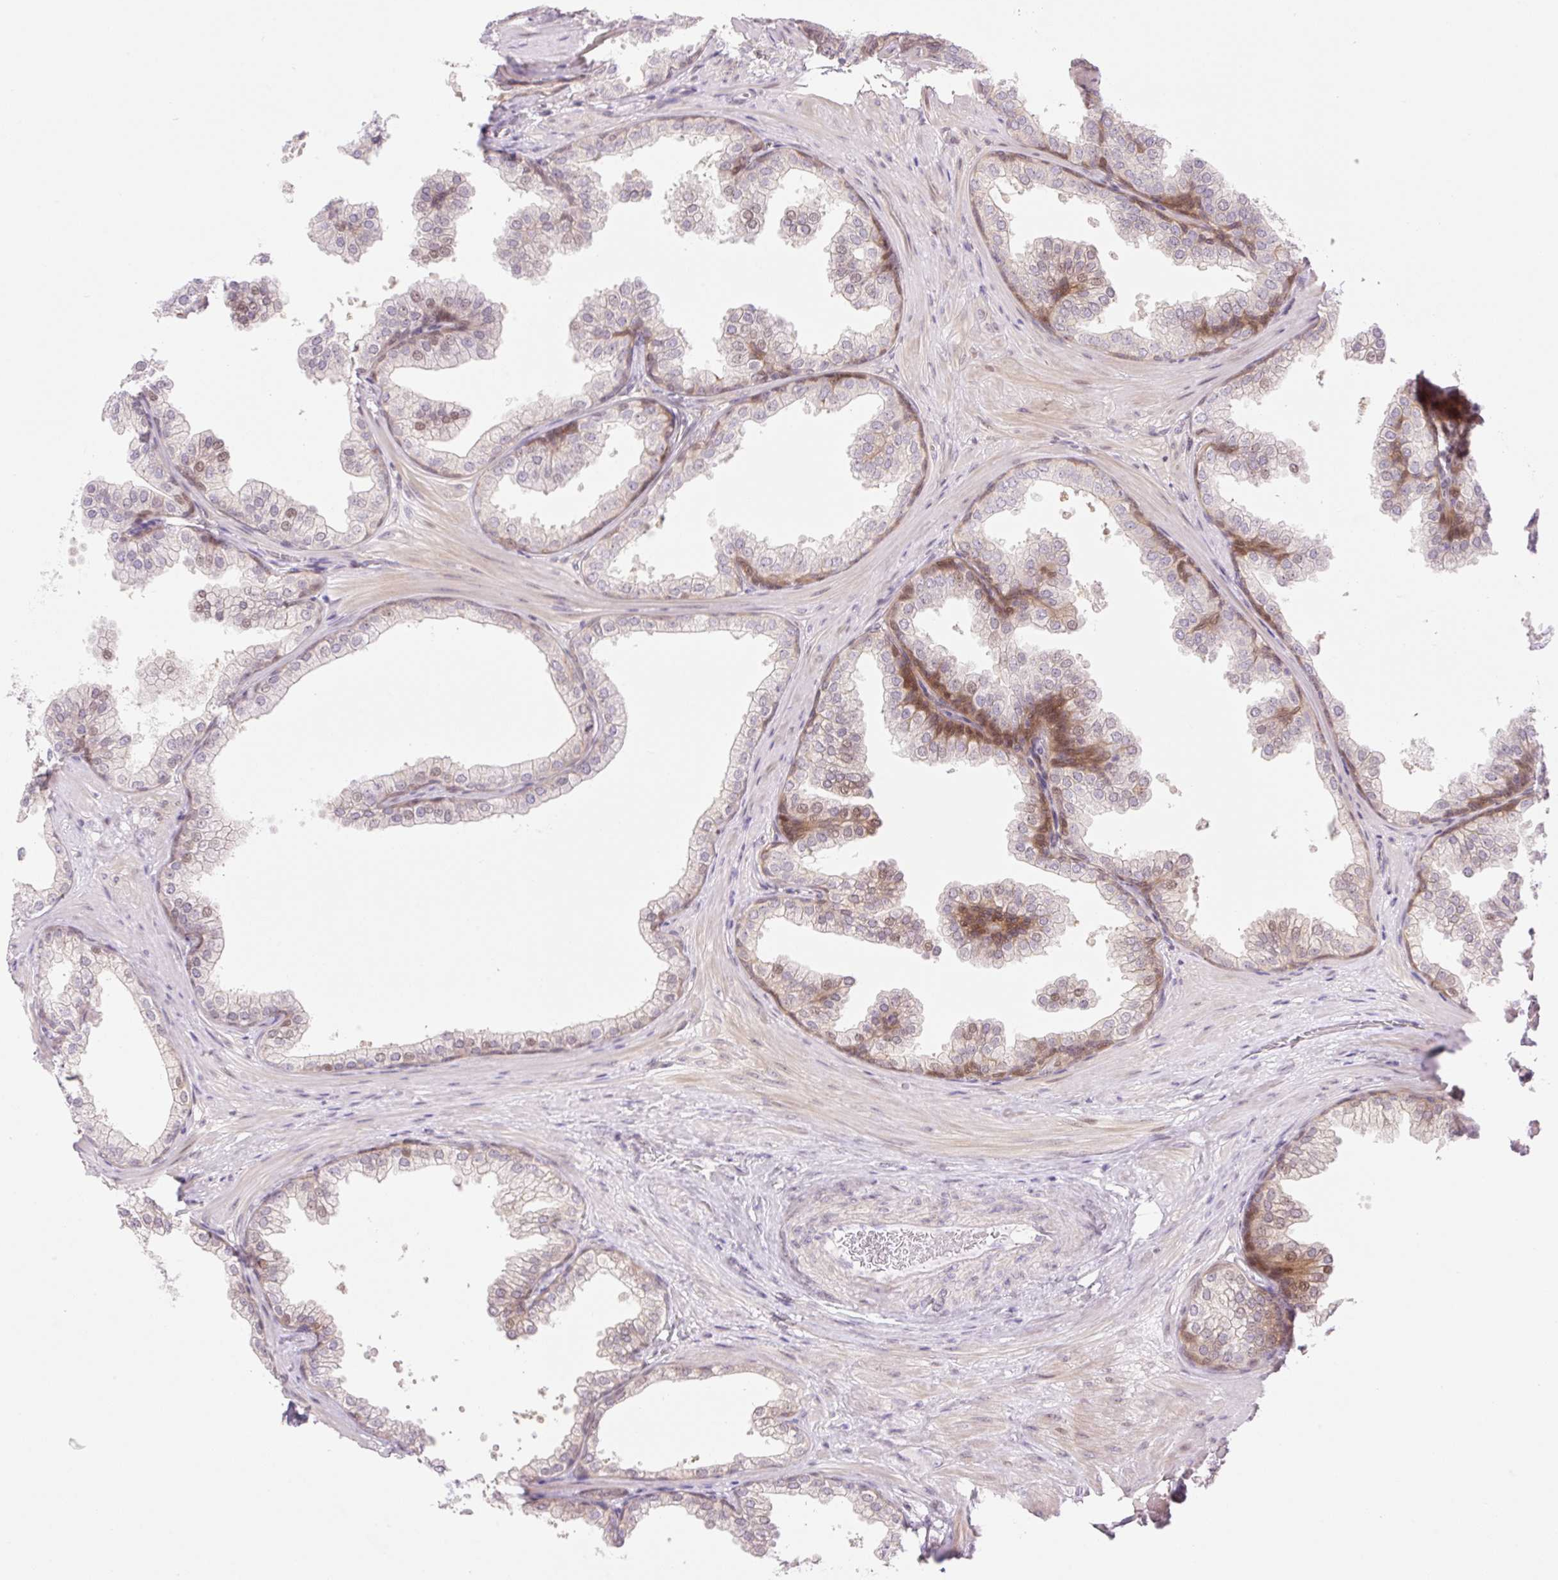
{"staining": {"intensity": "moderate", "quantity": "25%-75%", "location": "cytoplasmic/membranous,nuclear"}, "tissue": "prostate", "cell_type": "Glandular cells", "image_type": "normal", "snomed": [{"axis": "morphology", "description": "Normal tissue, NOS"}, {"axis": "topography", "description": "Prostate"}], "caption": "Immunohistochemical staining of unremarkable human prostate demonstrates 25%-75% levels of moderate cytoplasmic/membranous,nuclear protein staining in about 25%-75% of glandular cells. Nuclei are stained in blue.", "gene": "ENSG00000264668", "patient": {"sex": "male", "age": 37}}